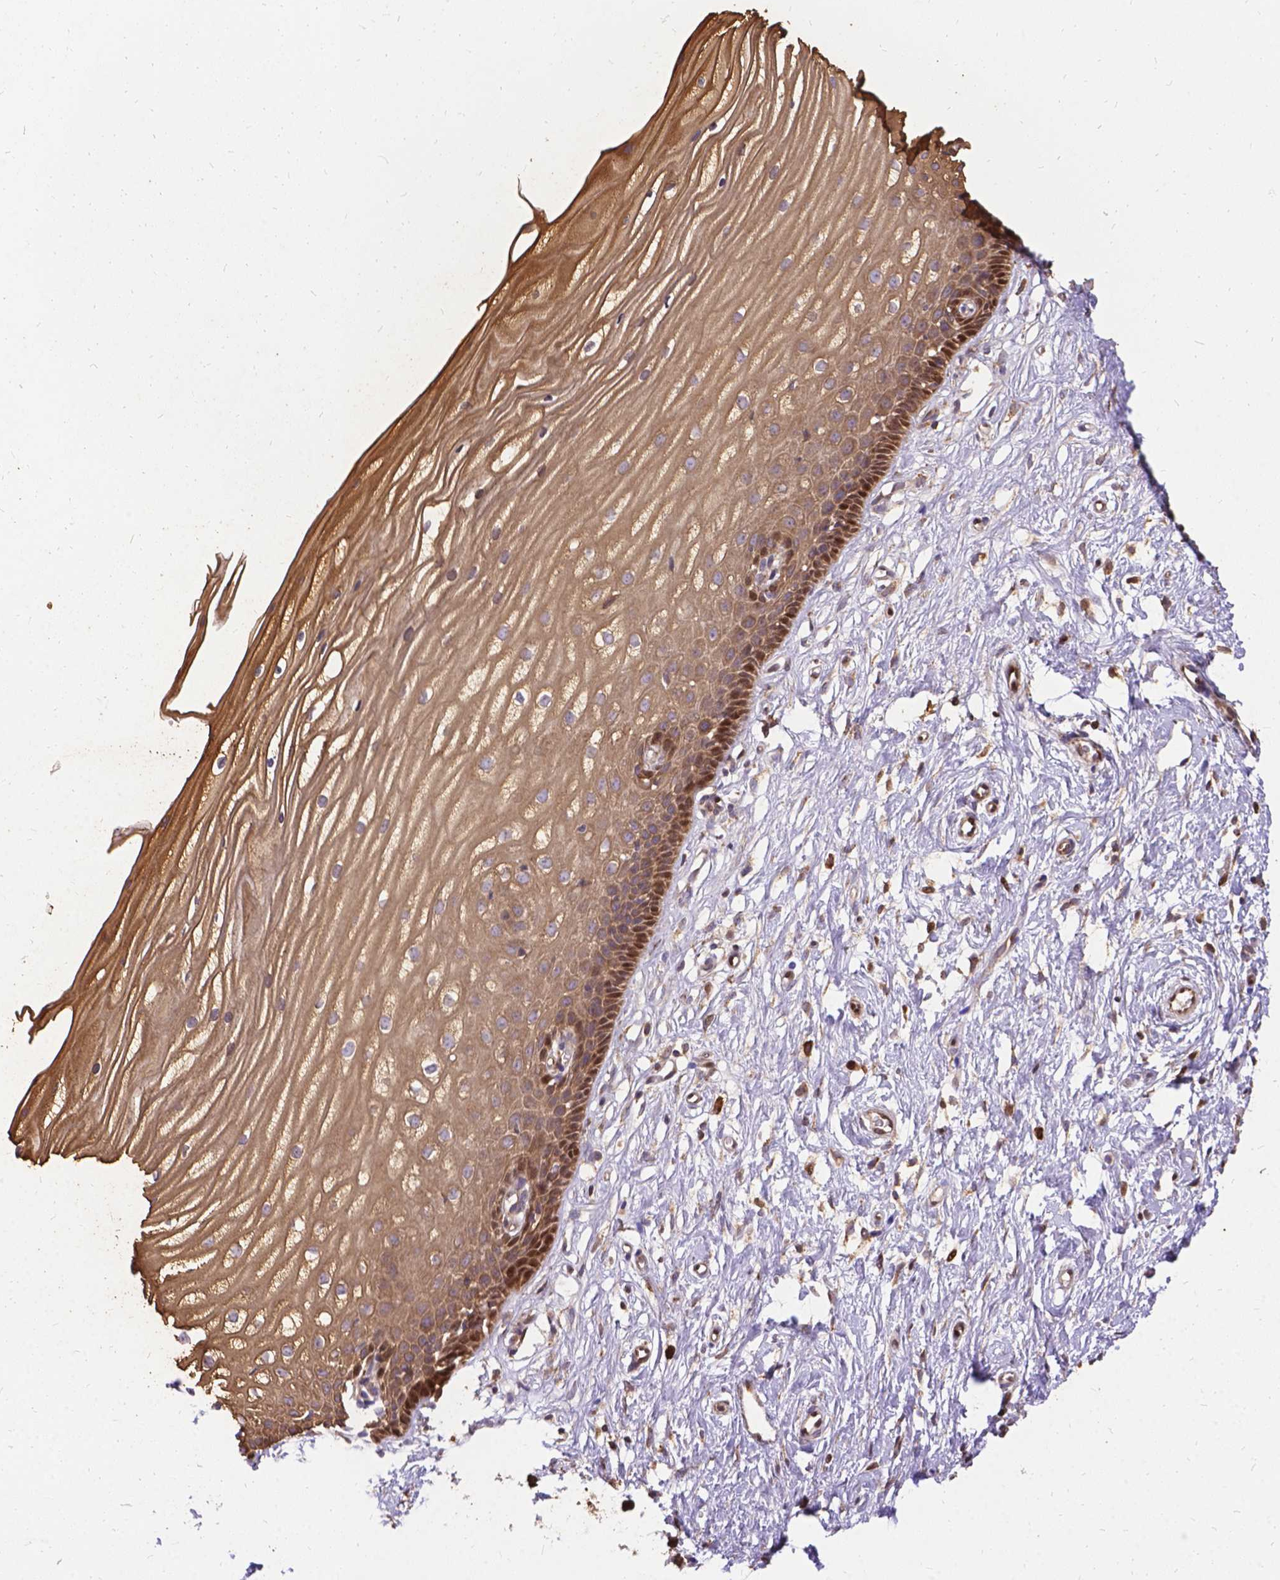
{"staining": {"intensity": "weak", "quantity": ">75%", "location": "cytoplasmic/membranous"}, "tissue": "cervix", "cell_type": "Glandular cells", "image_type": "normal", "snomed": [{"axis": "morphology", "description": "Normal tissue, NOS"}, {"axis": "topography", "description": "Cervix"}], "caption": "Human cervix stained for a protein (brown) demonstrates weak cytoplasmic/membranous positive staining in about >75% of glandular cells.", "gene": "DENND6A", "patient": {"sex": "female", "age": 40}}